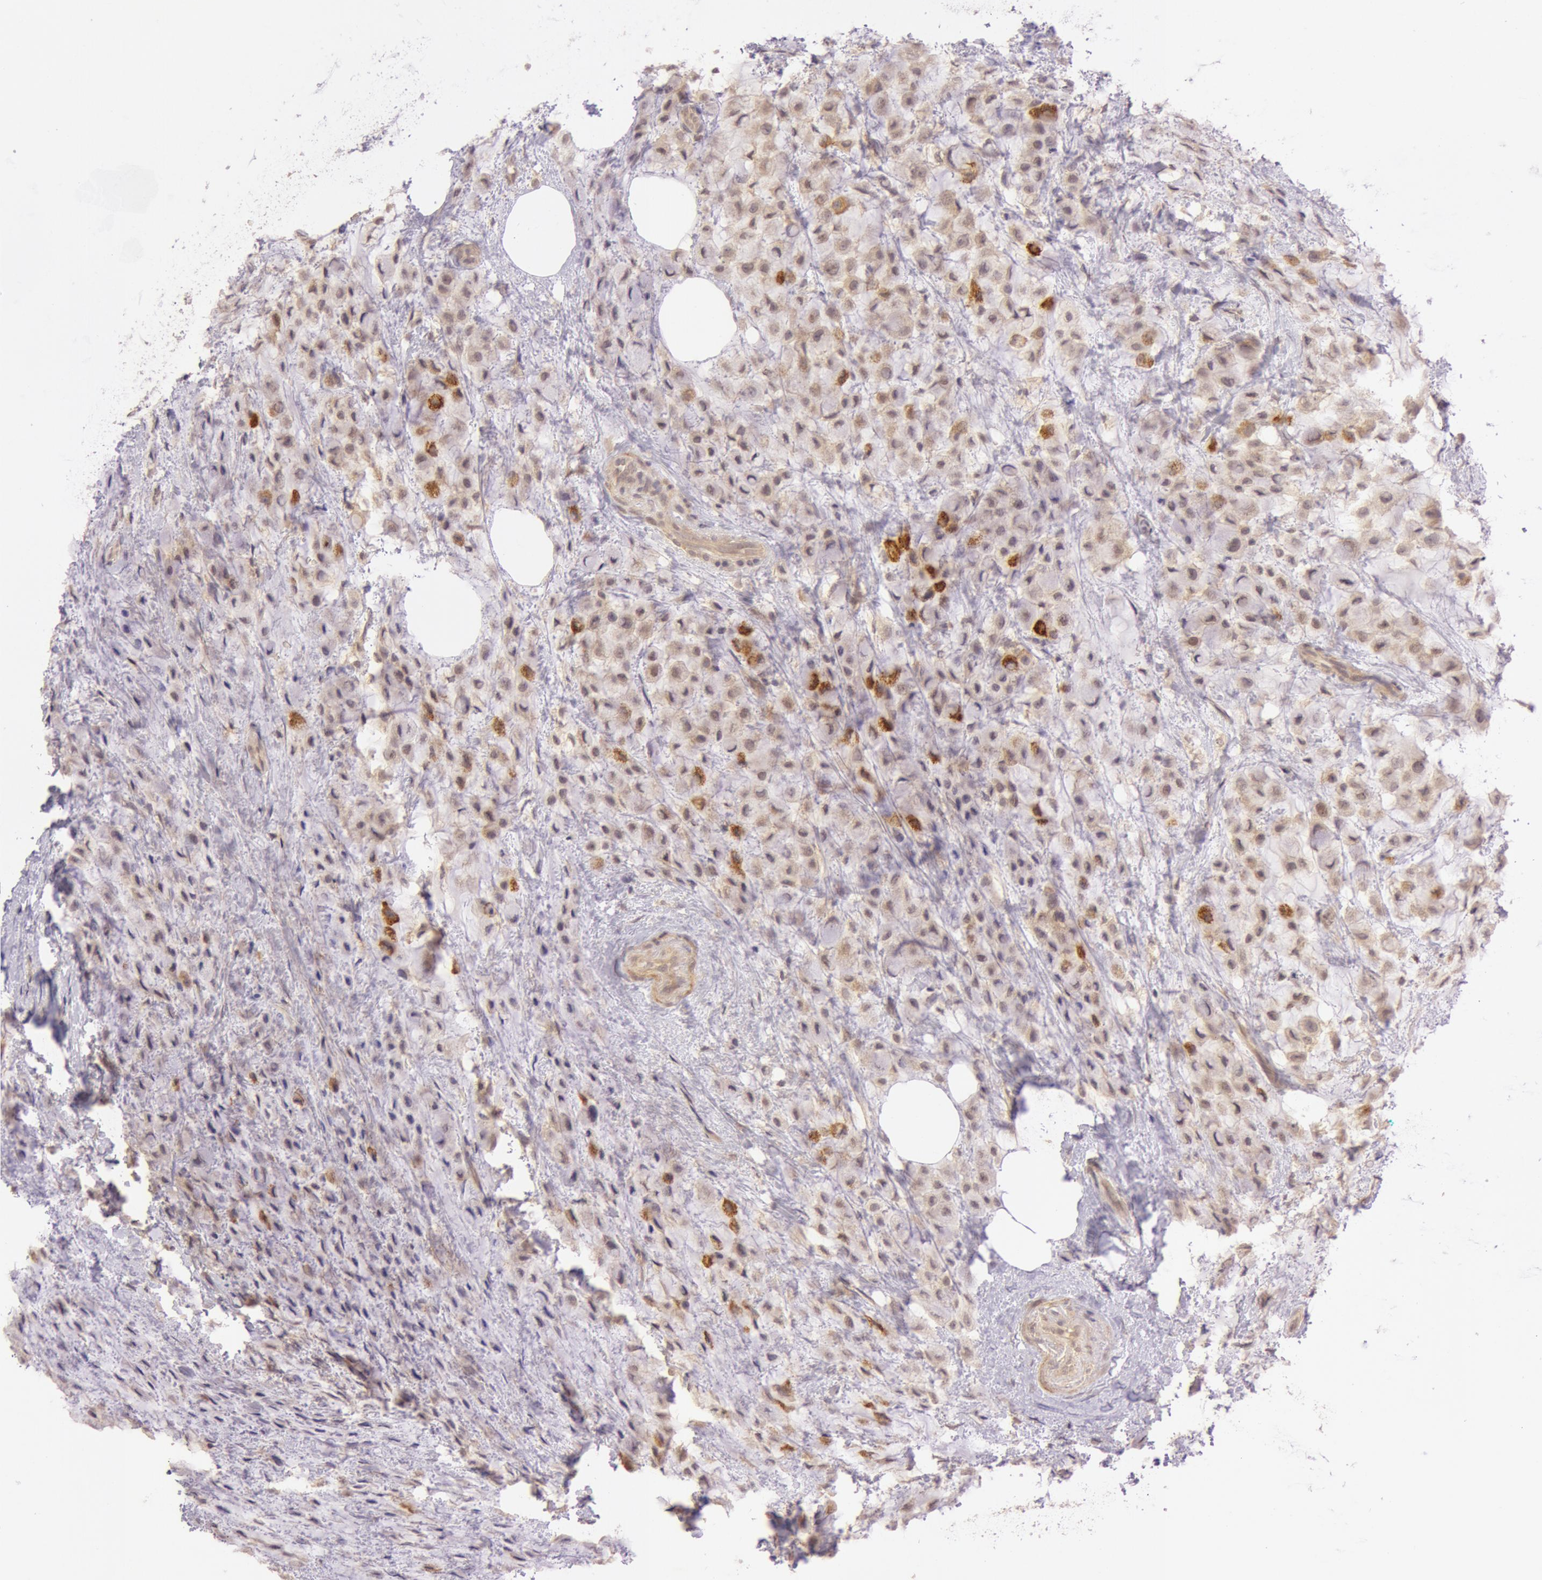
{"staining": {"intensity": "weak", "quantity": ">75%", "location": "cytoplasmic/membranous"}, "tissue": "breast cancer", "cell_type": "Tumor cells", "image_type": "cancer", "snomed": [{"axis": "morphology", "description": "Lobular carcinoma"}, {"axis": "topography", "description": "Breast"}], "caption": "Brown immunohistochemical staining in breast lobular carcinoma displays weak cytoplasmic/membranous positivity in about >75% of tumor cells. (Stains: DAB in brown, nuclei in blue, Microscopy: brightfield microscopy at high magnification).", "gene": "ATG2B", "patient": {"sex": "female", "age": 85}}